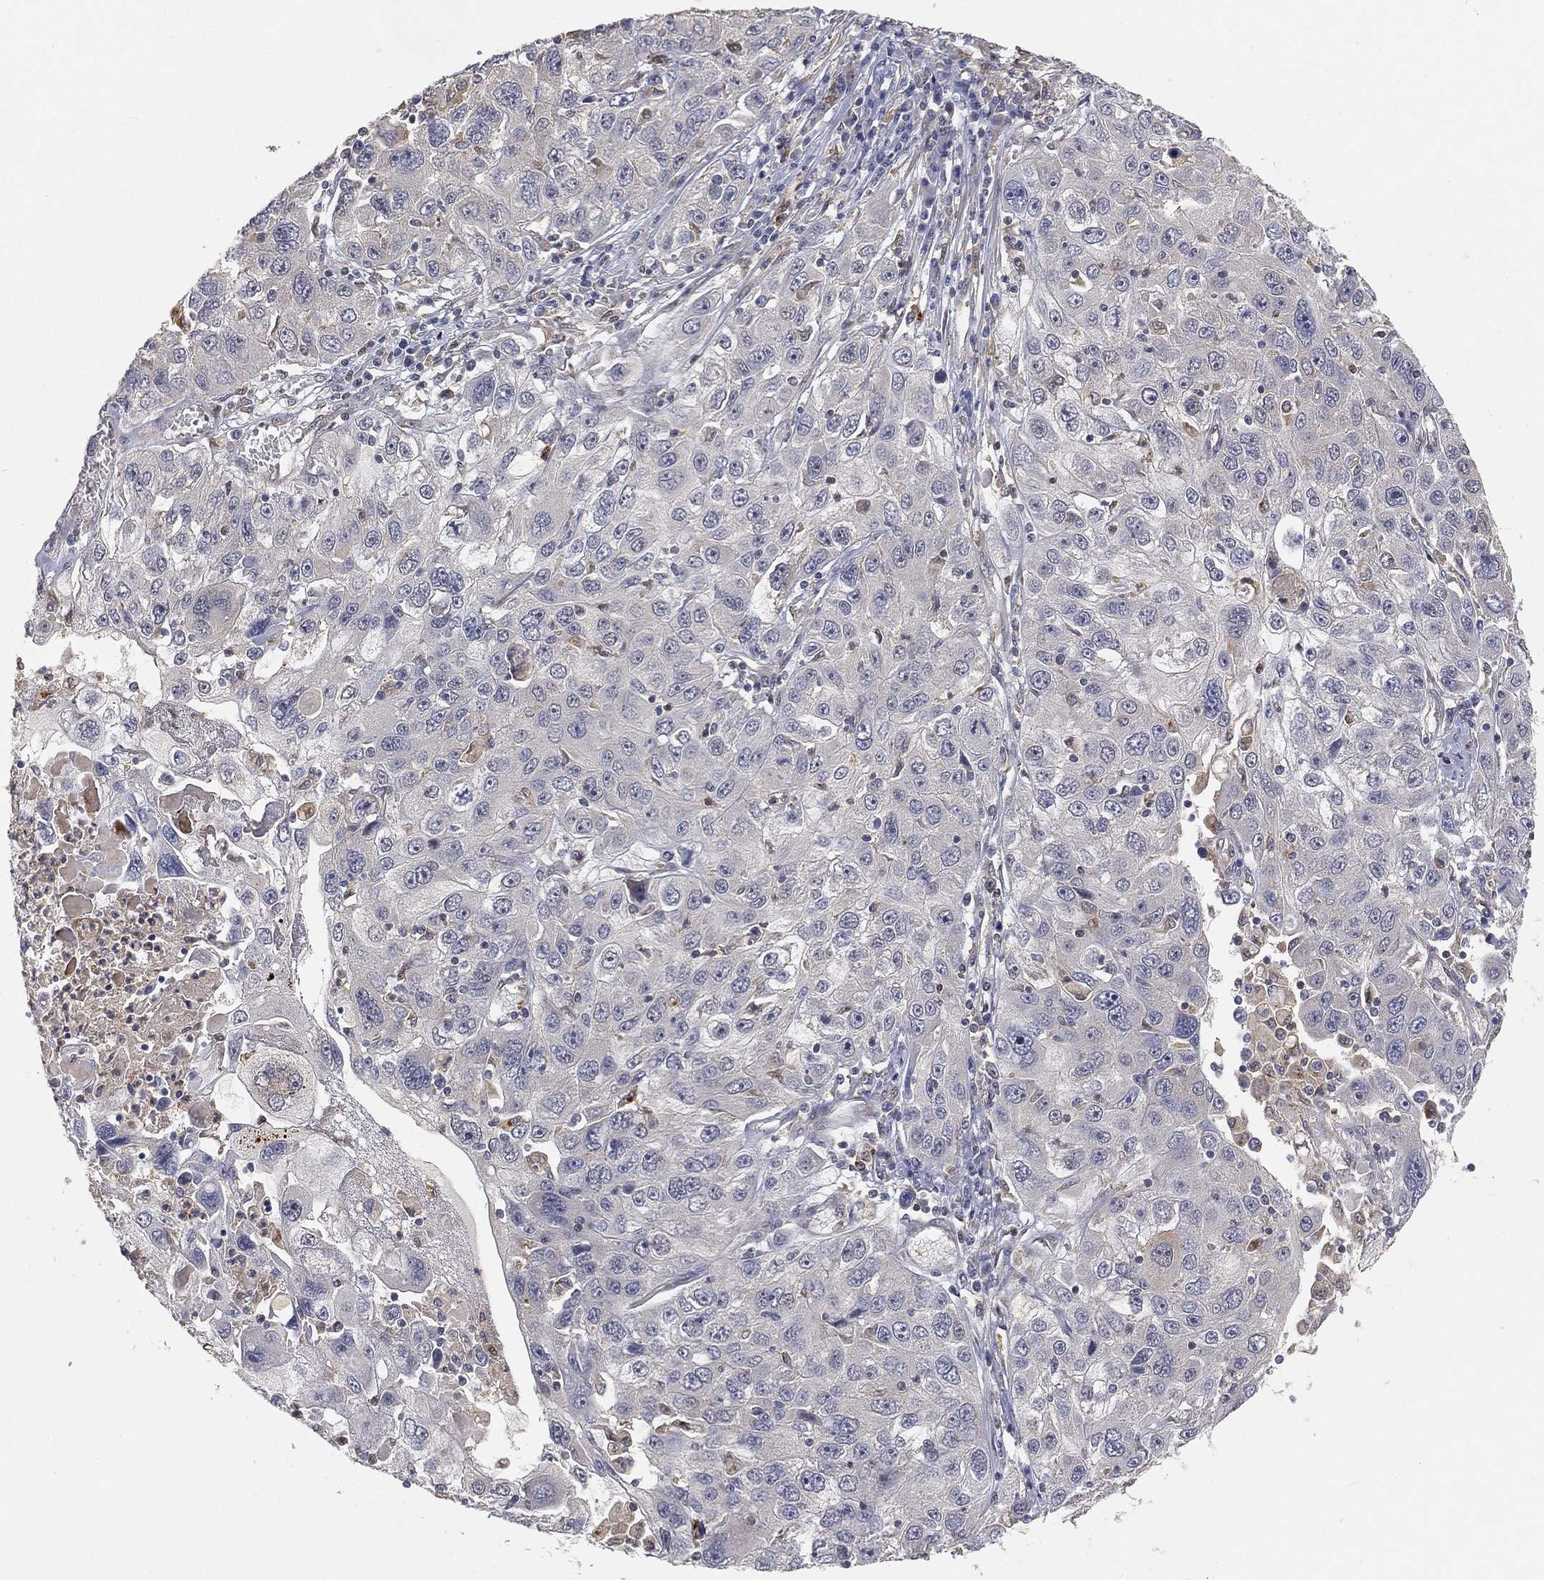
{"staining": {"intensity": "negative", "quantity": "none", "location": "none"}, "tissue": "stomach cancer", "cell_type": "Tumor cells", "image_type": "cancer", "snomed": [{"axis": "morphology", "description": "Adenocarcinoma, NOS"}, {"axis": "topography", "description": "Stomach"}], "caption": "There is no significant positivity in tumor cells of stomach cancer (adenocarcinoma).", "gene": "MAPK1", "patient": {"sex": "male", "age": 56}}